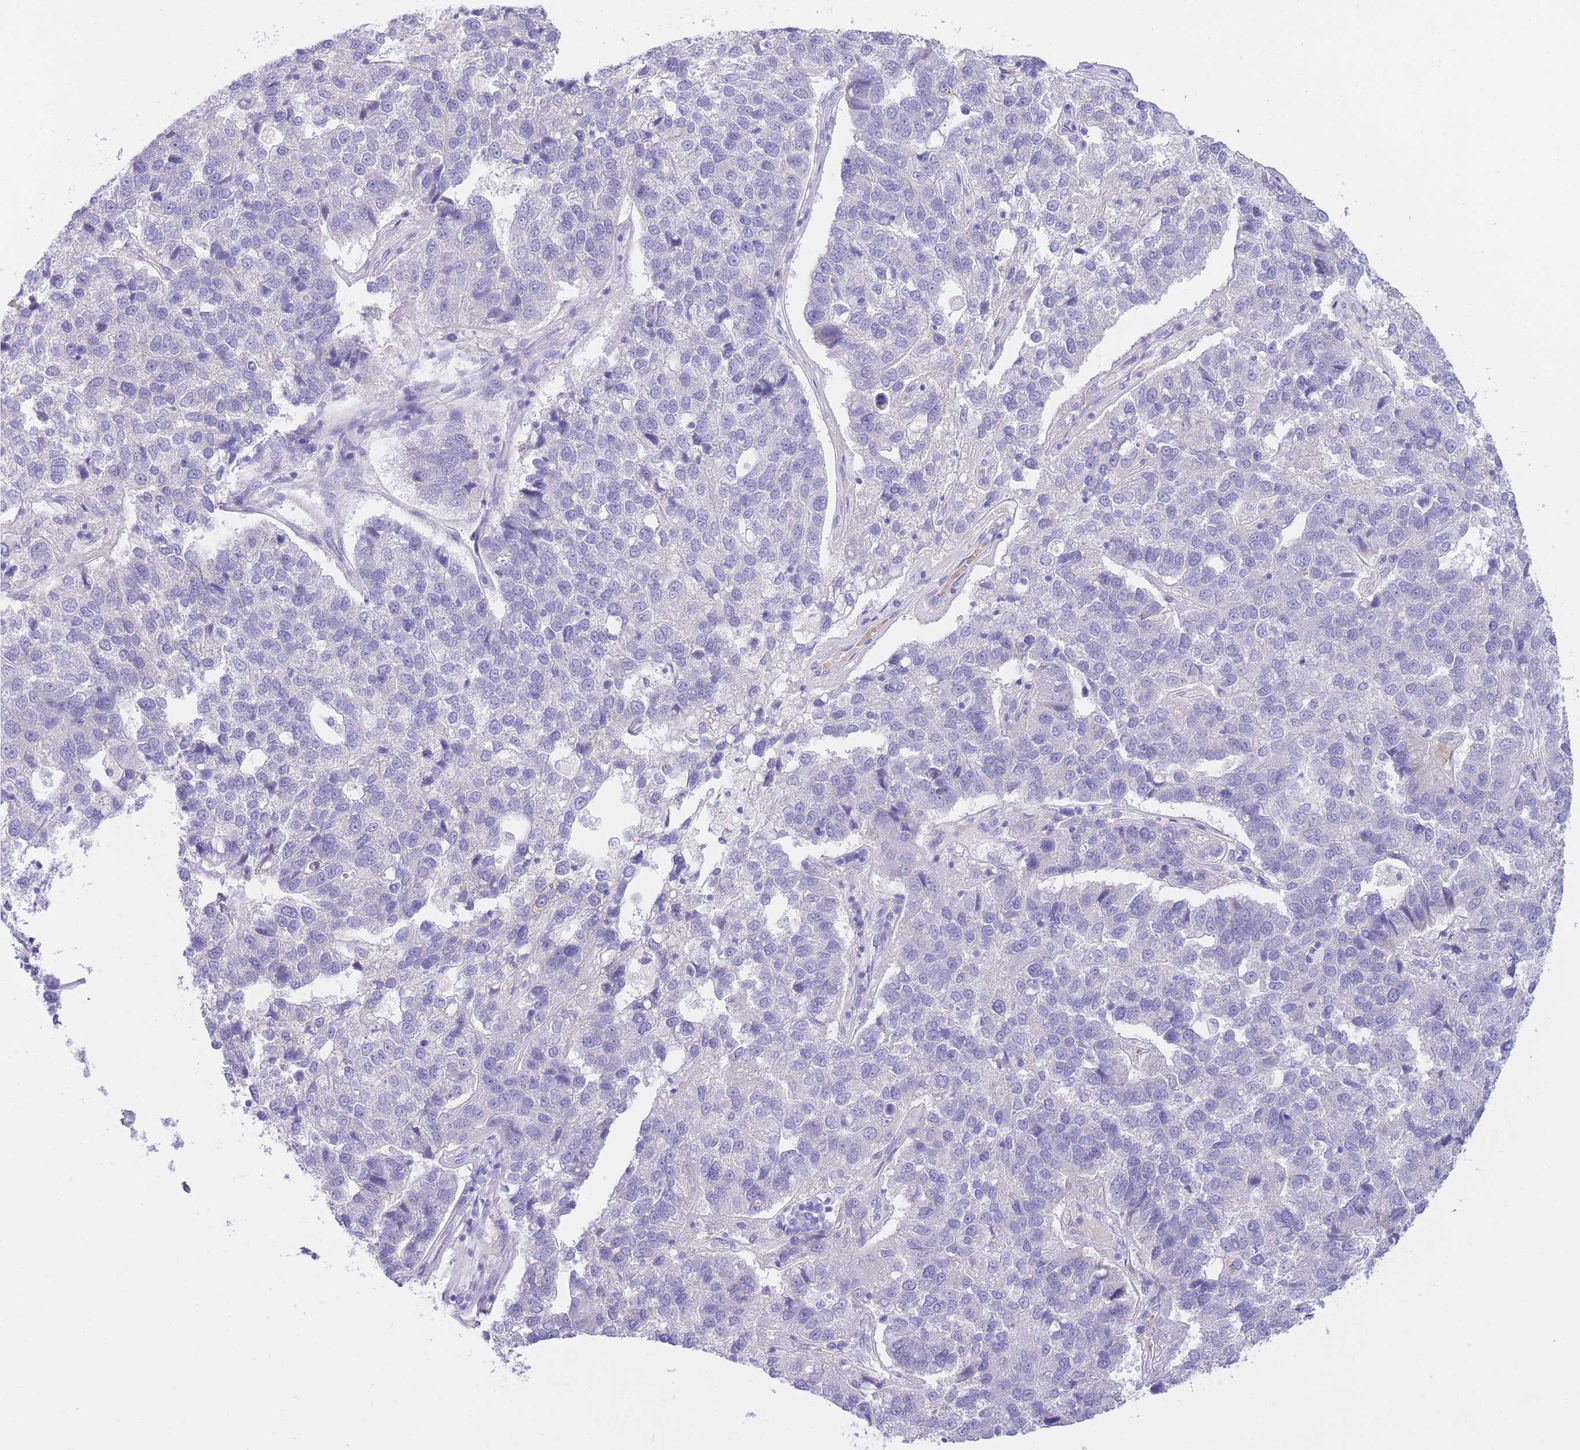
{"staining": {"intensity": "negative", "quantity": "none", "location": "none"}, "tissue": "pancreatic cancer", "cell_type": "Tumor cells", "image_type": "cancer", "snomed": [{"axis": "morphology", "description": "Adenocarcinoma, NOS"}, {"axis": "topography", "description": "Pancreas"}], "caption": "This is an immunohistochemistry image of human pancreatic cancer (adenocarcinoma). There is no staining in tumor cells.", "gene": "SSUH2", "patient": {"sex": "female", "age": 61}}